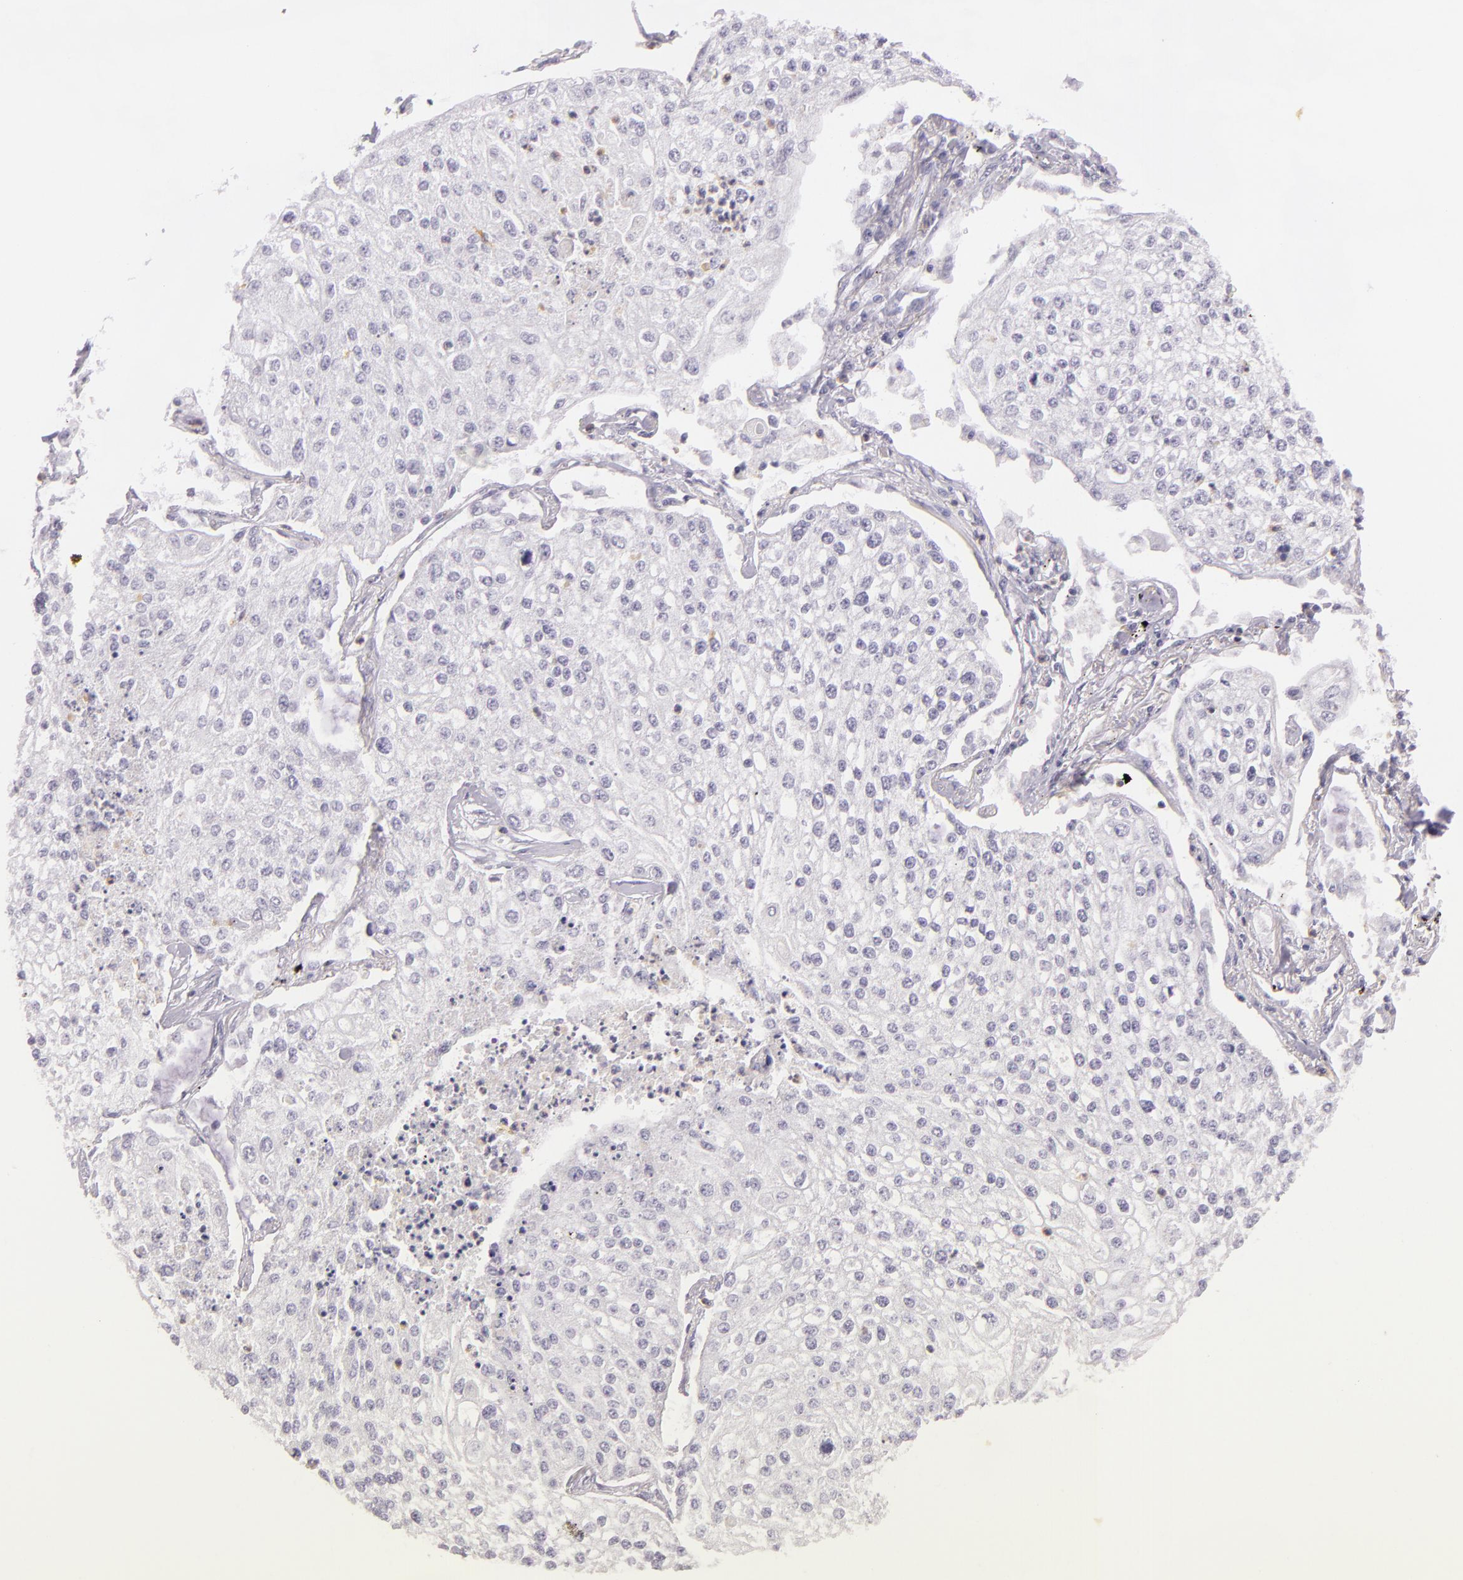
{"staining": {"intensity": "negative", "quantity": "none", "location": "none"}, "tissue": "lung cancer", "cell_type": "Tumor cells", "image_type": "cancer", "snomed": [{"axis": "morphology", "description": "Squamous cell carcinoma, NOS"}, {"axis": "topography", "description": "Lung"}], "caption": "IHC of lung squamous cell carcinoma exhibits no staining in tumor cells. (Stains: DAB (3,3'-diaminobenzidine) immunohistochemistry (IHC) with hematoxylin counter stain, Microscopy: brightfield microscopy at high magnification).", "gene": "CBS", "patient": {"sex": "male", "age": 75}}